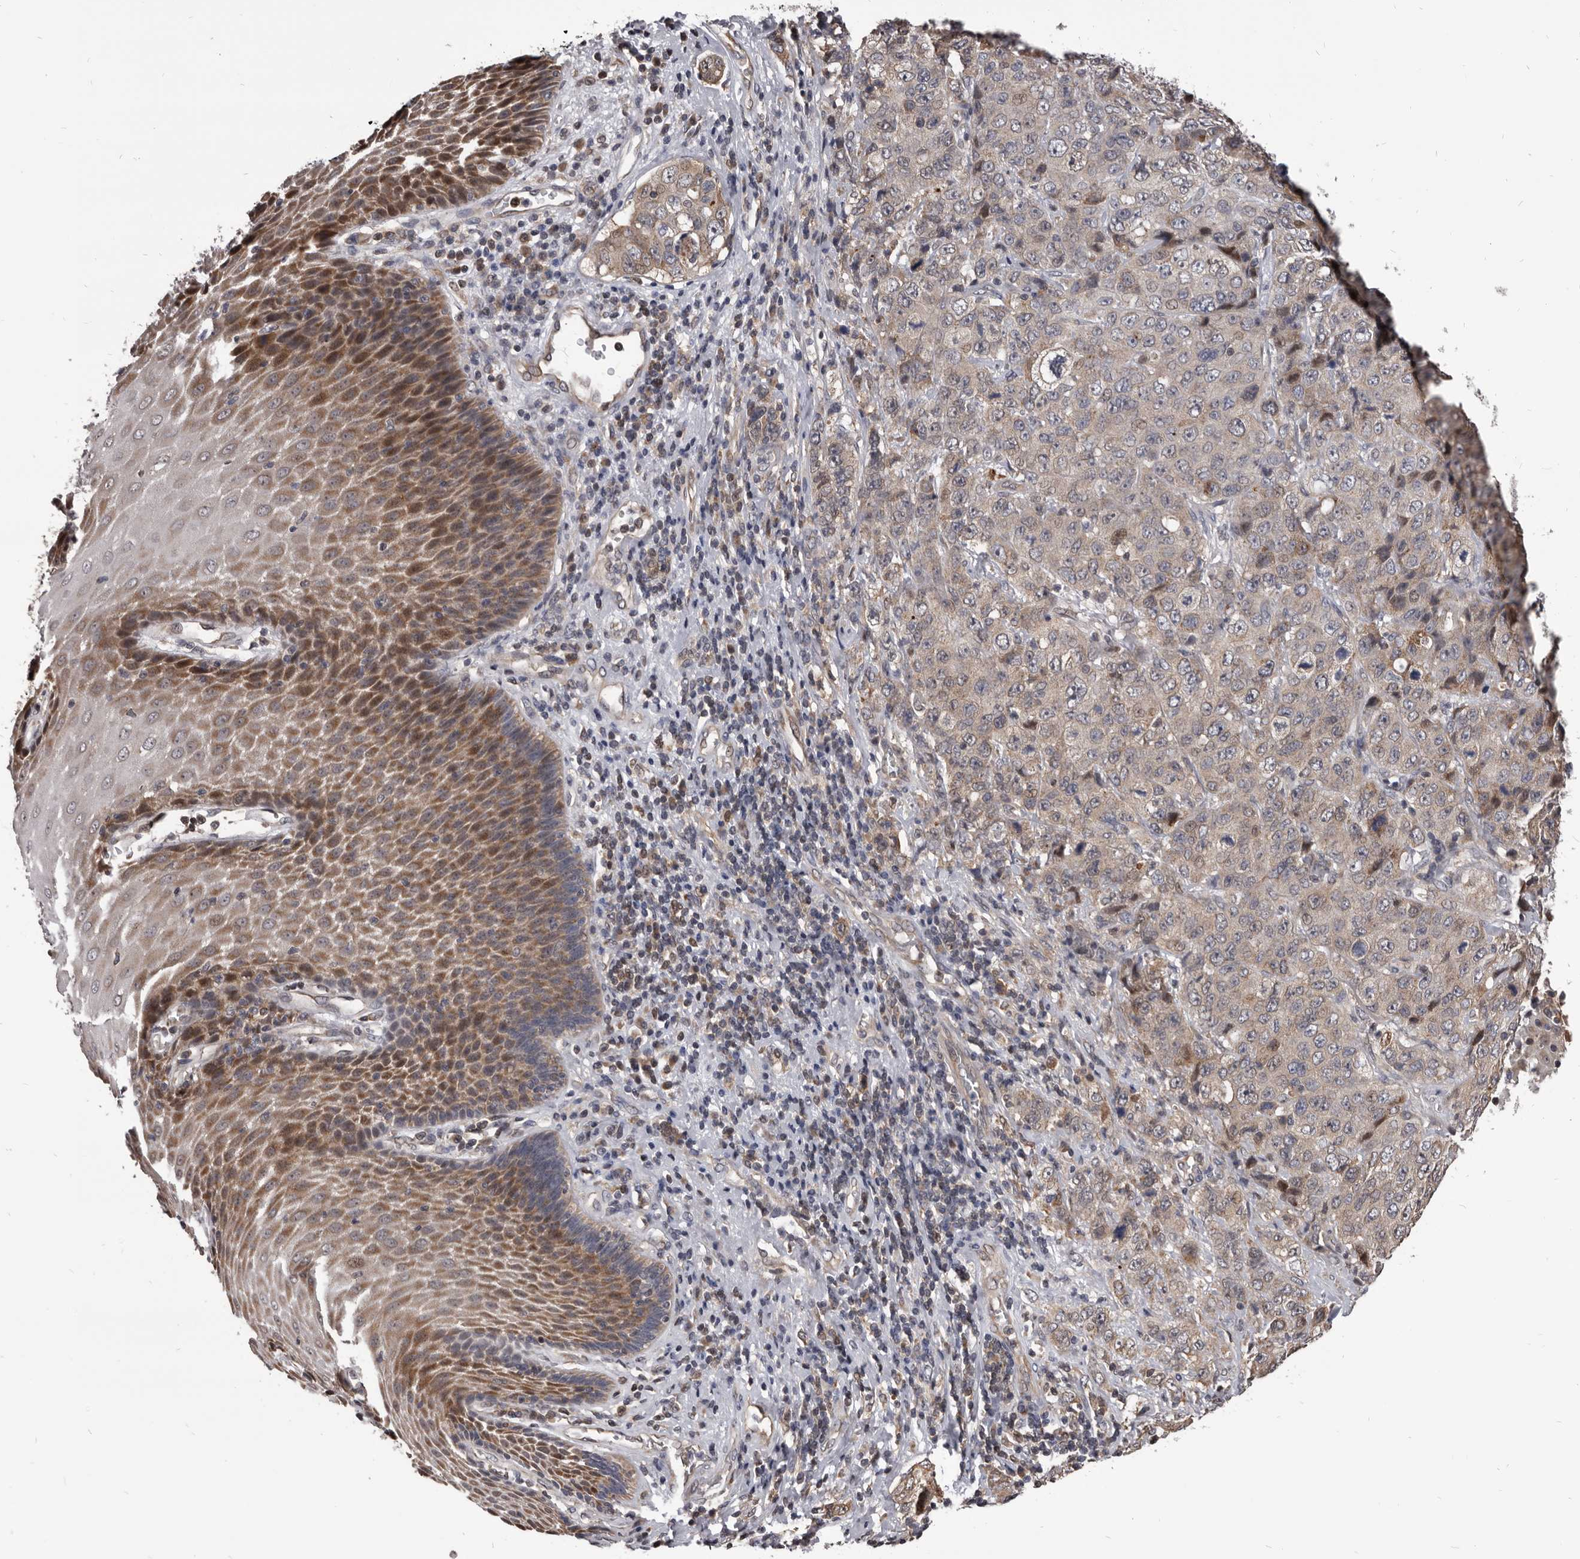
{"staining": {"intensity": "weak", "quantity": "25%-75%", "location": "cytoplasmic/membranous"}, "tissue": "stomach cancer", "cell_type": "Tumor cells", "image_type": "cancer", "snomed": [{"axis": "morphology", "description": "Adenocarcinoma, NOS"}, {"axis": "topography", "description": "Stomach"}], "caption": "IHC image of neoplastic tissue: adenocarcinoma (stomach) stained using immunohistochemistry (IHC) shows low levels of weak protein expression localized specifically in the cytoplasmic/membranous of tumor cells, appearing as a cytoplasmic/membranous brown color.", "gene": "MAP3K14", "patient": {"sex": "male", "age": 48}}